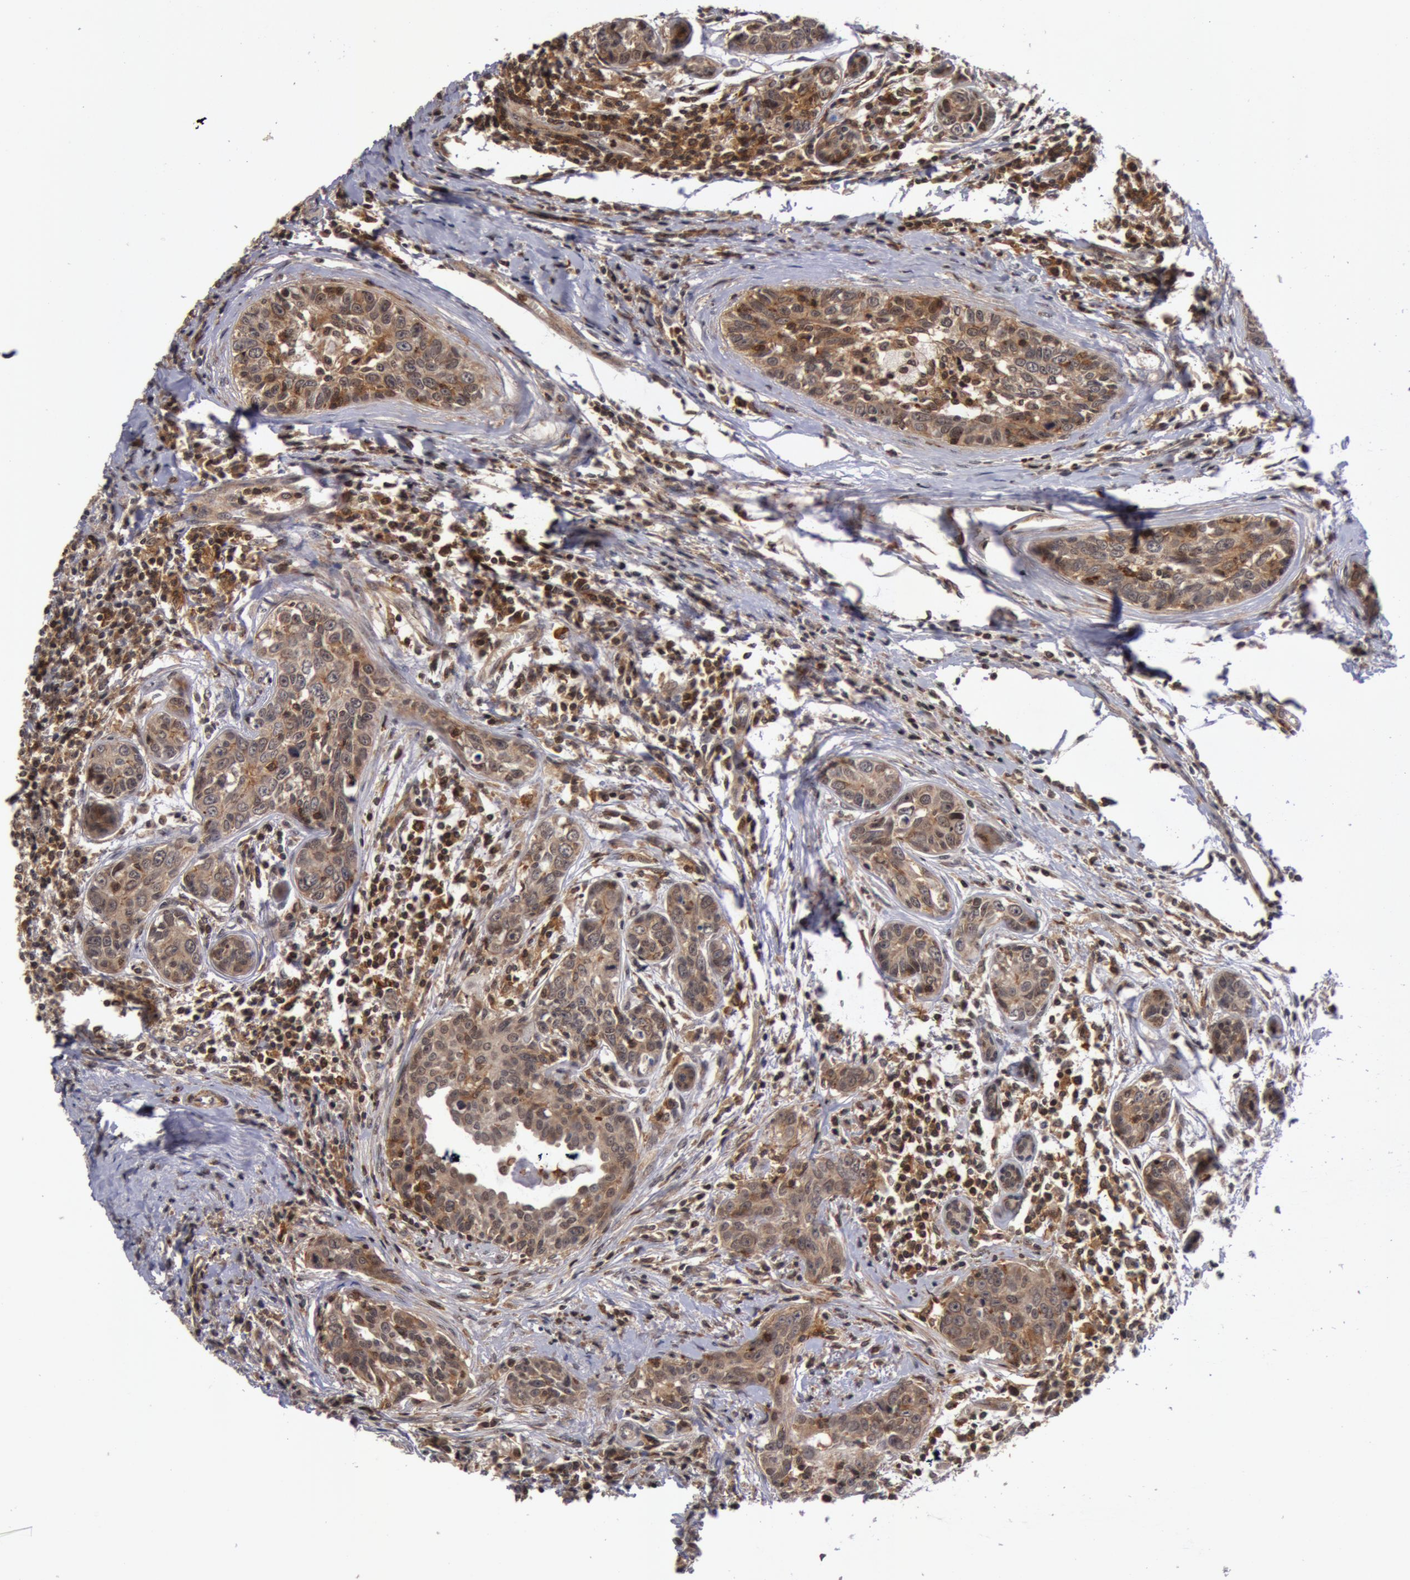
{"staining": {"intensity": "weak", "quantity": "25%-75%", "location": "cytoplasmic/membranous"}, "tissue": "breast cancer", "cell_type": "Tumor cells", "image_type": "cancer", "snomed": [{"axis": "morphology", "description": "Duct carcinoma"}, {"axis": "topography", "description": "Breast"}], "caption": "Protein analysis of breast cancer tissue displays weak cytoplasmic/membranous positivity in about 25%-75% of tumor cells. The staining was performed using DAB (3,3'-diaminobenzidine) to visualize the protein expression in brown, while the nuclei were stained in blue with hematoxylin (Magnification: 20x).", "gene": "ZNF350", "patient": {"sex": "female", "age": 50}}